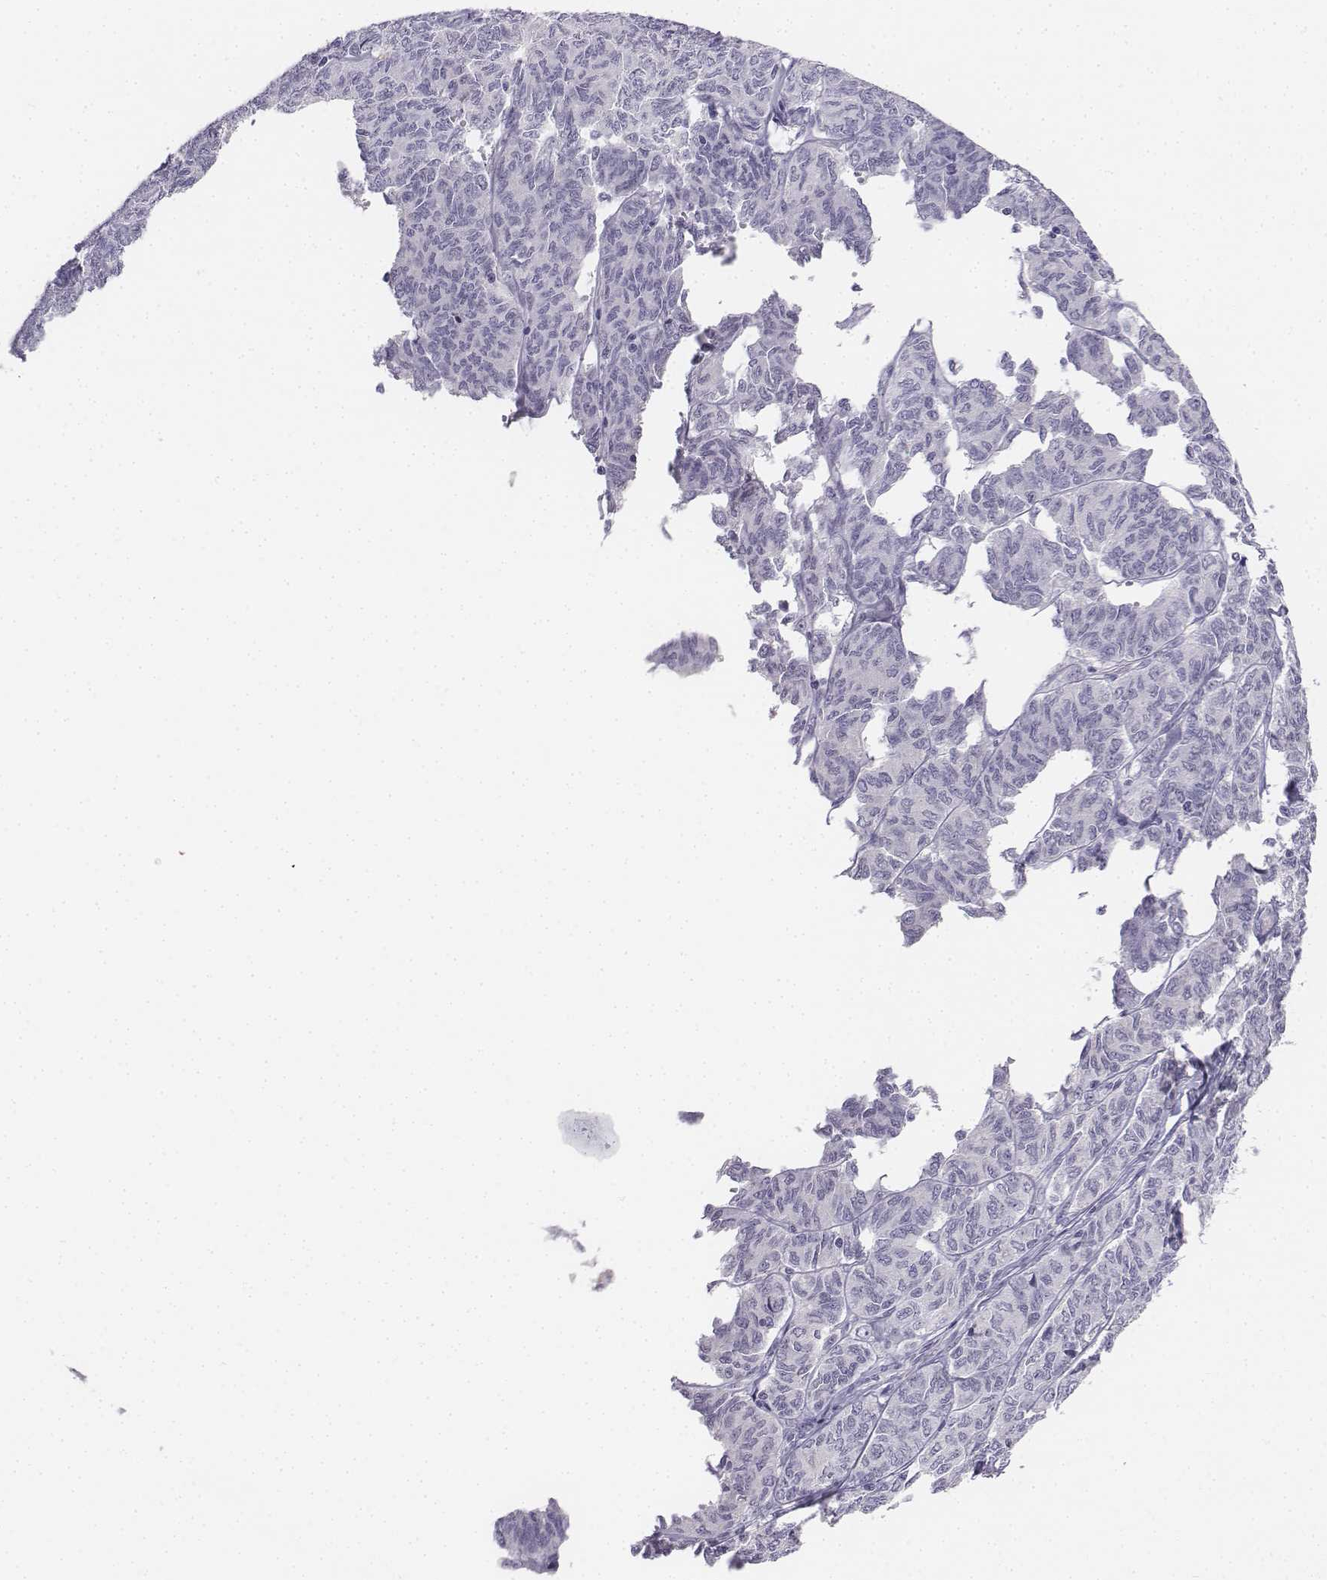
{"staining": {"intensity": "negative", "quantity": "none", "location": "none"}, "tissue": "ovarian cancer", "cell_type": "Tumor cells", "image_type": "cancer", "snomed": [{"axis": "morphology", "description": "Carcinoma, endometroid"}, {"axis": "topography", "description": "Ovary"}], "caption": "Histopathology image shows no protein positivity in tumor cells of ovarian cancer tissue. (Immunohistochemistry, brightfield microscopy, high magnification).", "gene": "UCN2", "patient": {"sex": "female", "age": 80}}